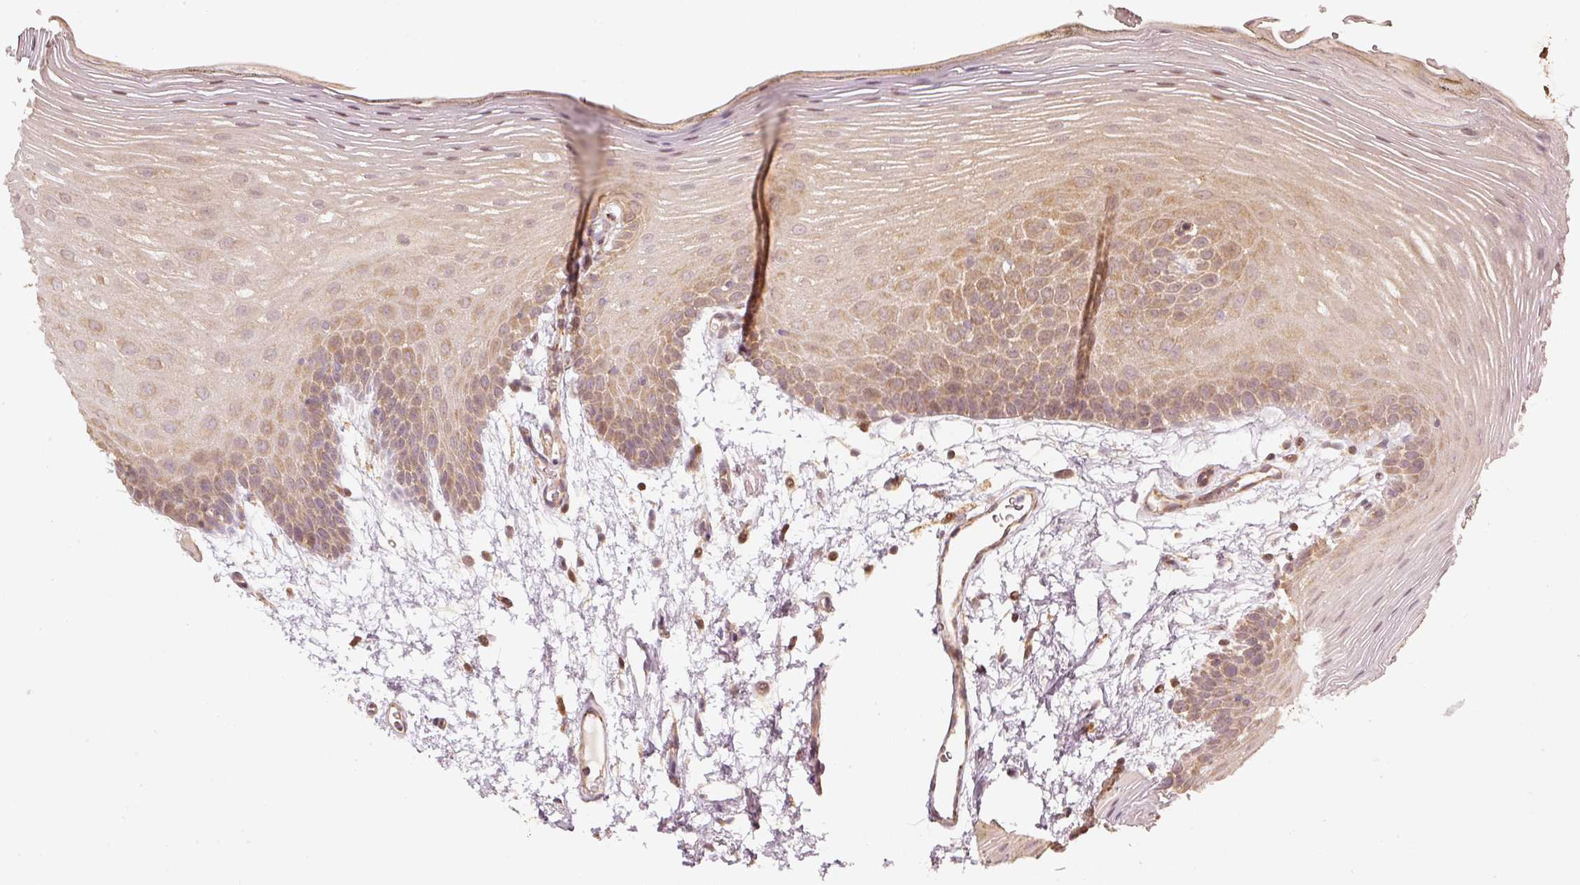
{"staining": {"intensity": "moderate", "quantity": ">75%", "location": "cytoplasmic/membranous,nuclear"}, "tissue": "oral mucosa", "cell_type": "Squamous epithelial cells", "image_type": "normal", "snomed": [{"axis": "morphology", "description": "Normal tissue, NOS"}, {"axis": "morphology", "description": "Squamous cell carcinoma, NOS"}, {"axis": "topography", "description": "Oral tissue"}, {"axis": "topography", "description": "Head-Neck"}], "caption": "Protein staining by immunohistochemistry shows moderate cytoplasmic/membranous,nuclear positivity in approximately >75% of squamous epithelial cells in benign oral mucosa. Nuclei are stained in blue.", "gene": "RAB35", "patient": {"sex": "female", "age": 81}}